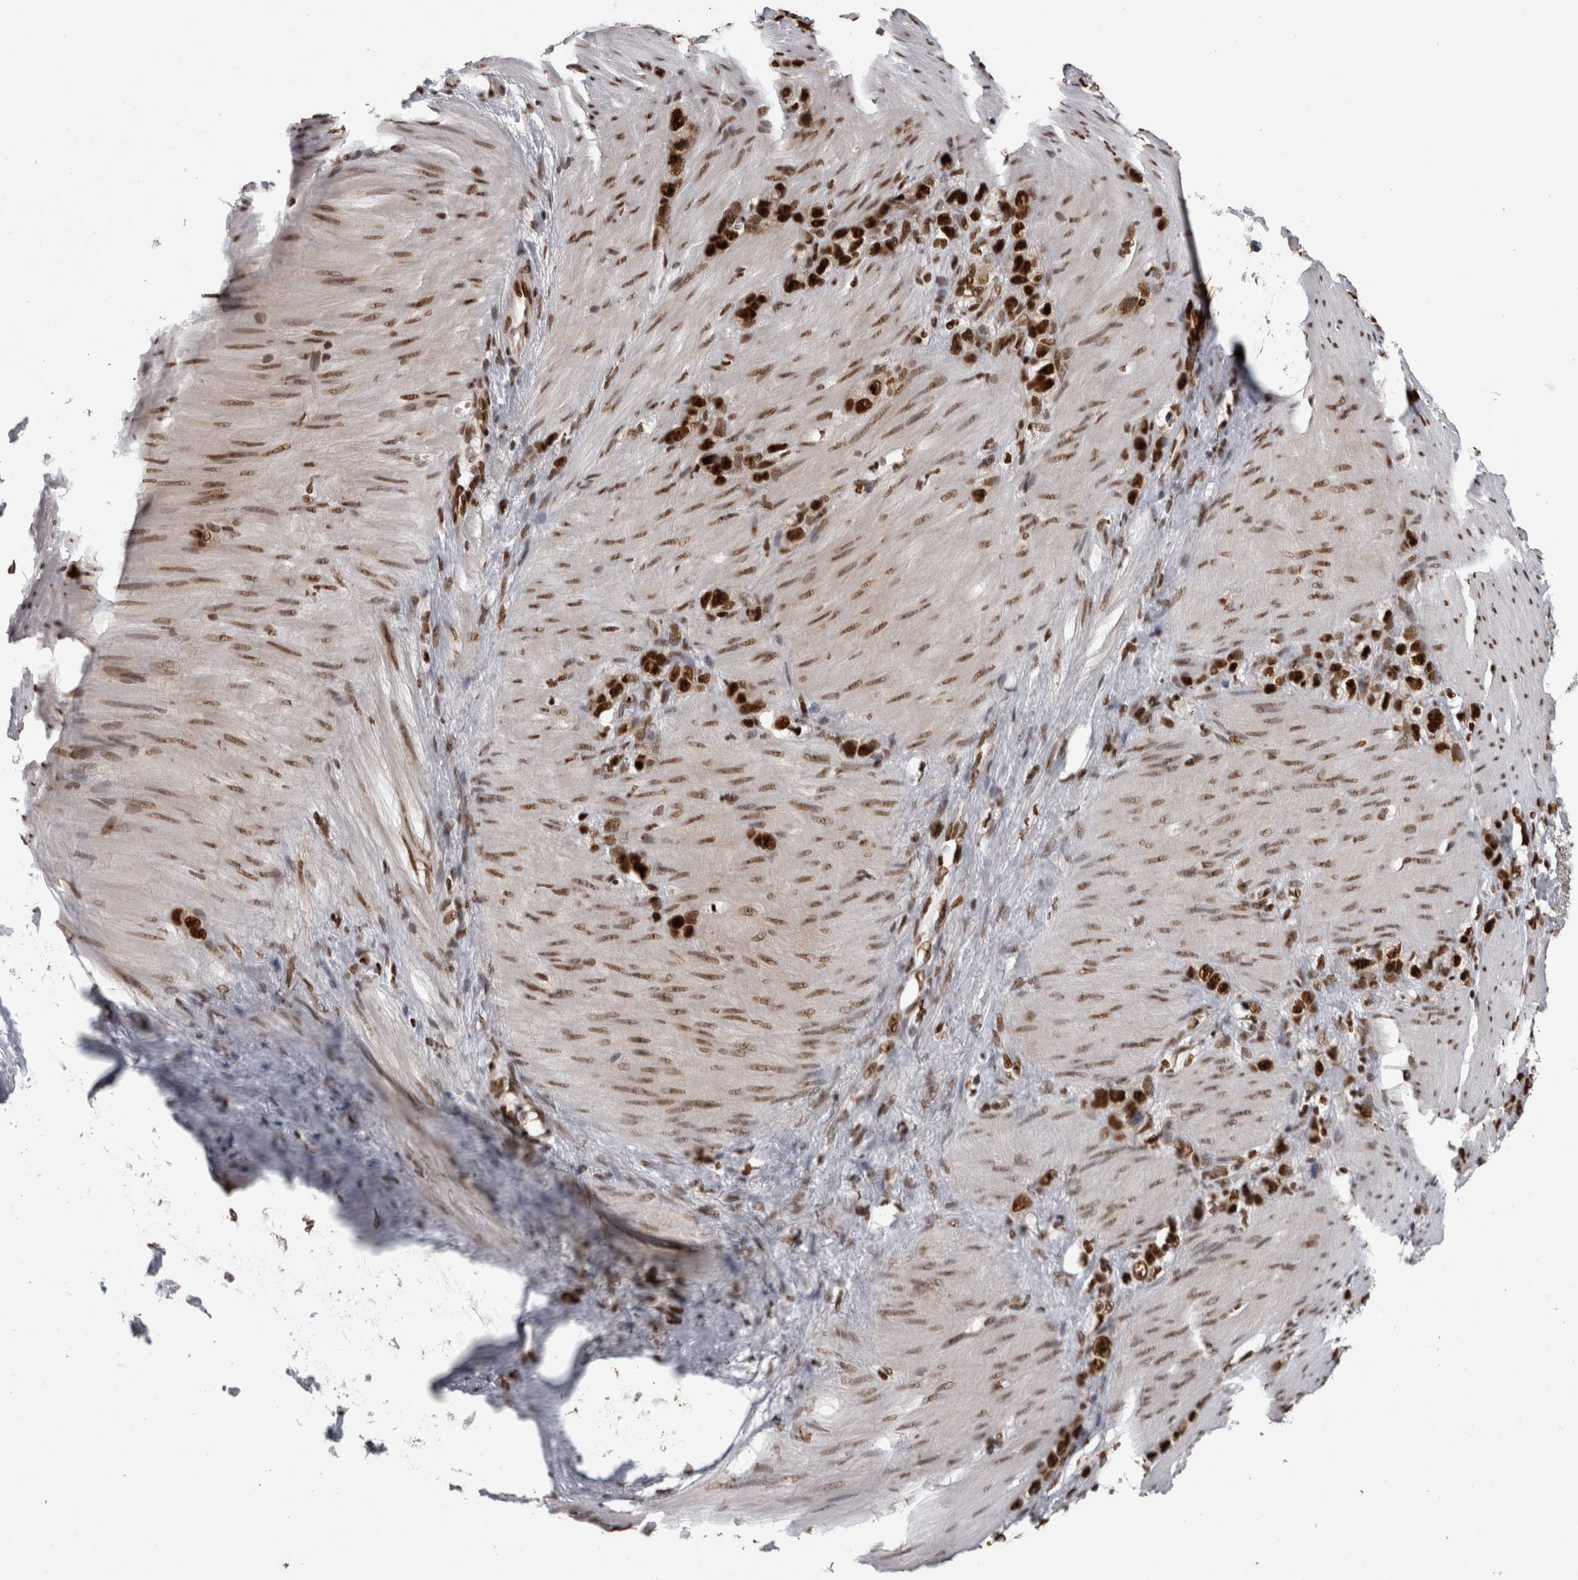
{"staining": {"intensity": "strong", "quantity": ">75%", "location": "nuclear"}, "tissue": "stomach cancer", "cell_type": "Tumor cells", "image_type": "cancer", "snomed": [{"axis": "morphology", "description": "Normal tissue, NOS"}, {"axis": "morphology", "description": "Adenocarcinoma, NOS"}, {"axis": "morphology", "description": "Adenocarcinoma, High grade"}, {"axis": "topography", "description": "Stomach, upper"}, {"axis": "topography", "description": "Stomach"}], "caption": "This is a histology image of IHC staining of adenocarcinoma (stomach), which shows strong staining in the nuclear of tumor cells.", "gene": "ZSCAN2", "patient": {"sex": "female", "age": 65}}